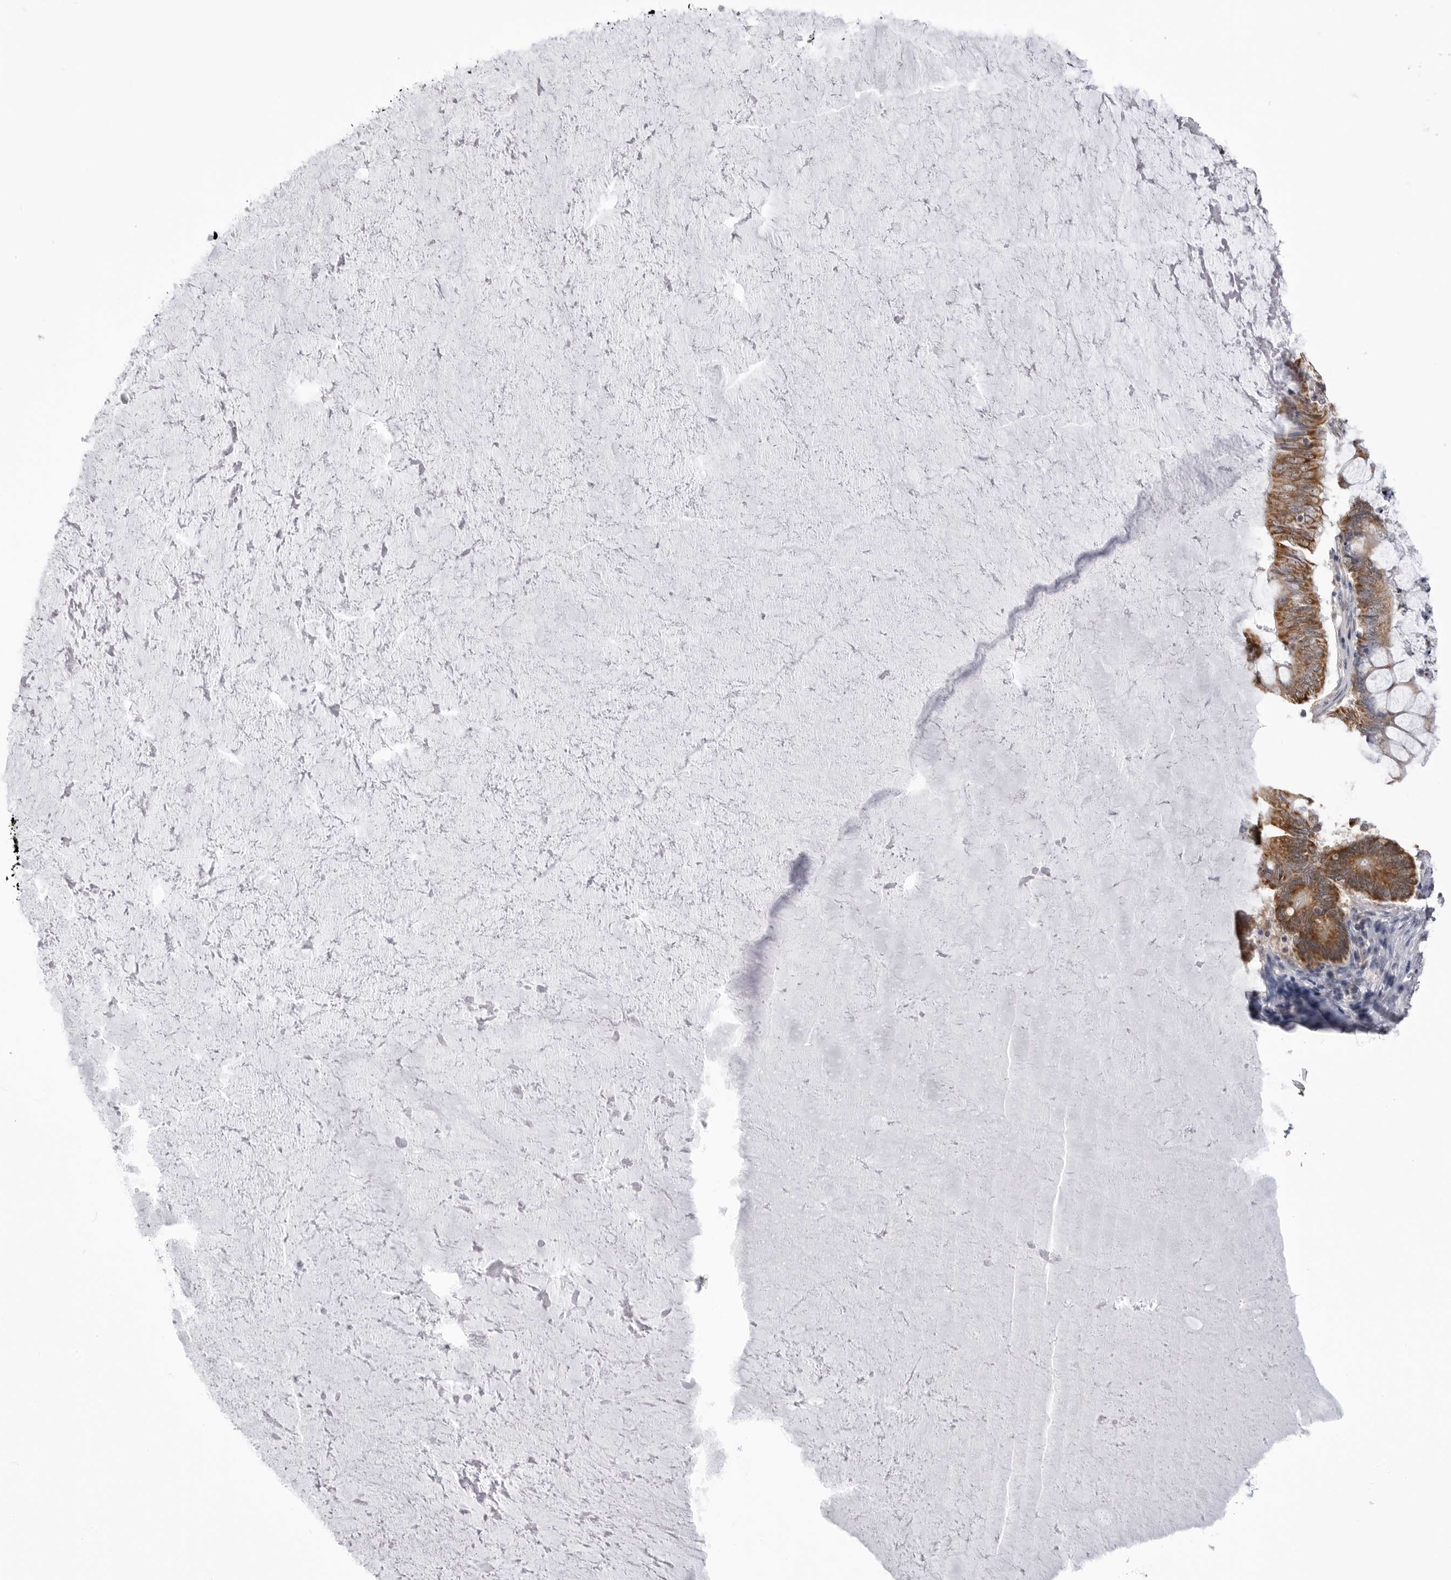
{"staining": {"intensity": "moderate", "quantity": ">75%", "location": "cytoplasmic/membranous"}, "tissue": "ovarian cancer", "cell_type": "Tumor cells", "image_type": "cancer", "snomed": [{"axis": "morphology", "description": "Cystadenocarcinoma, mucinous, NOS"}, {"axis": "topography", "description": "Ovary"}], "caption": "Tumor cells show medium levels of moderate cytoplasmic/membranous expression in about >75% of cells in human mucinous cystadenocarcinoma (ovarian).", "gene": "FH", "patient": {"sex": "female", "age": 61}}